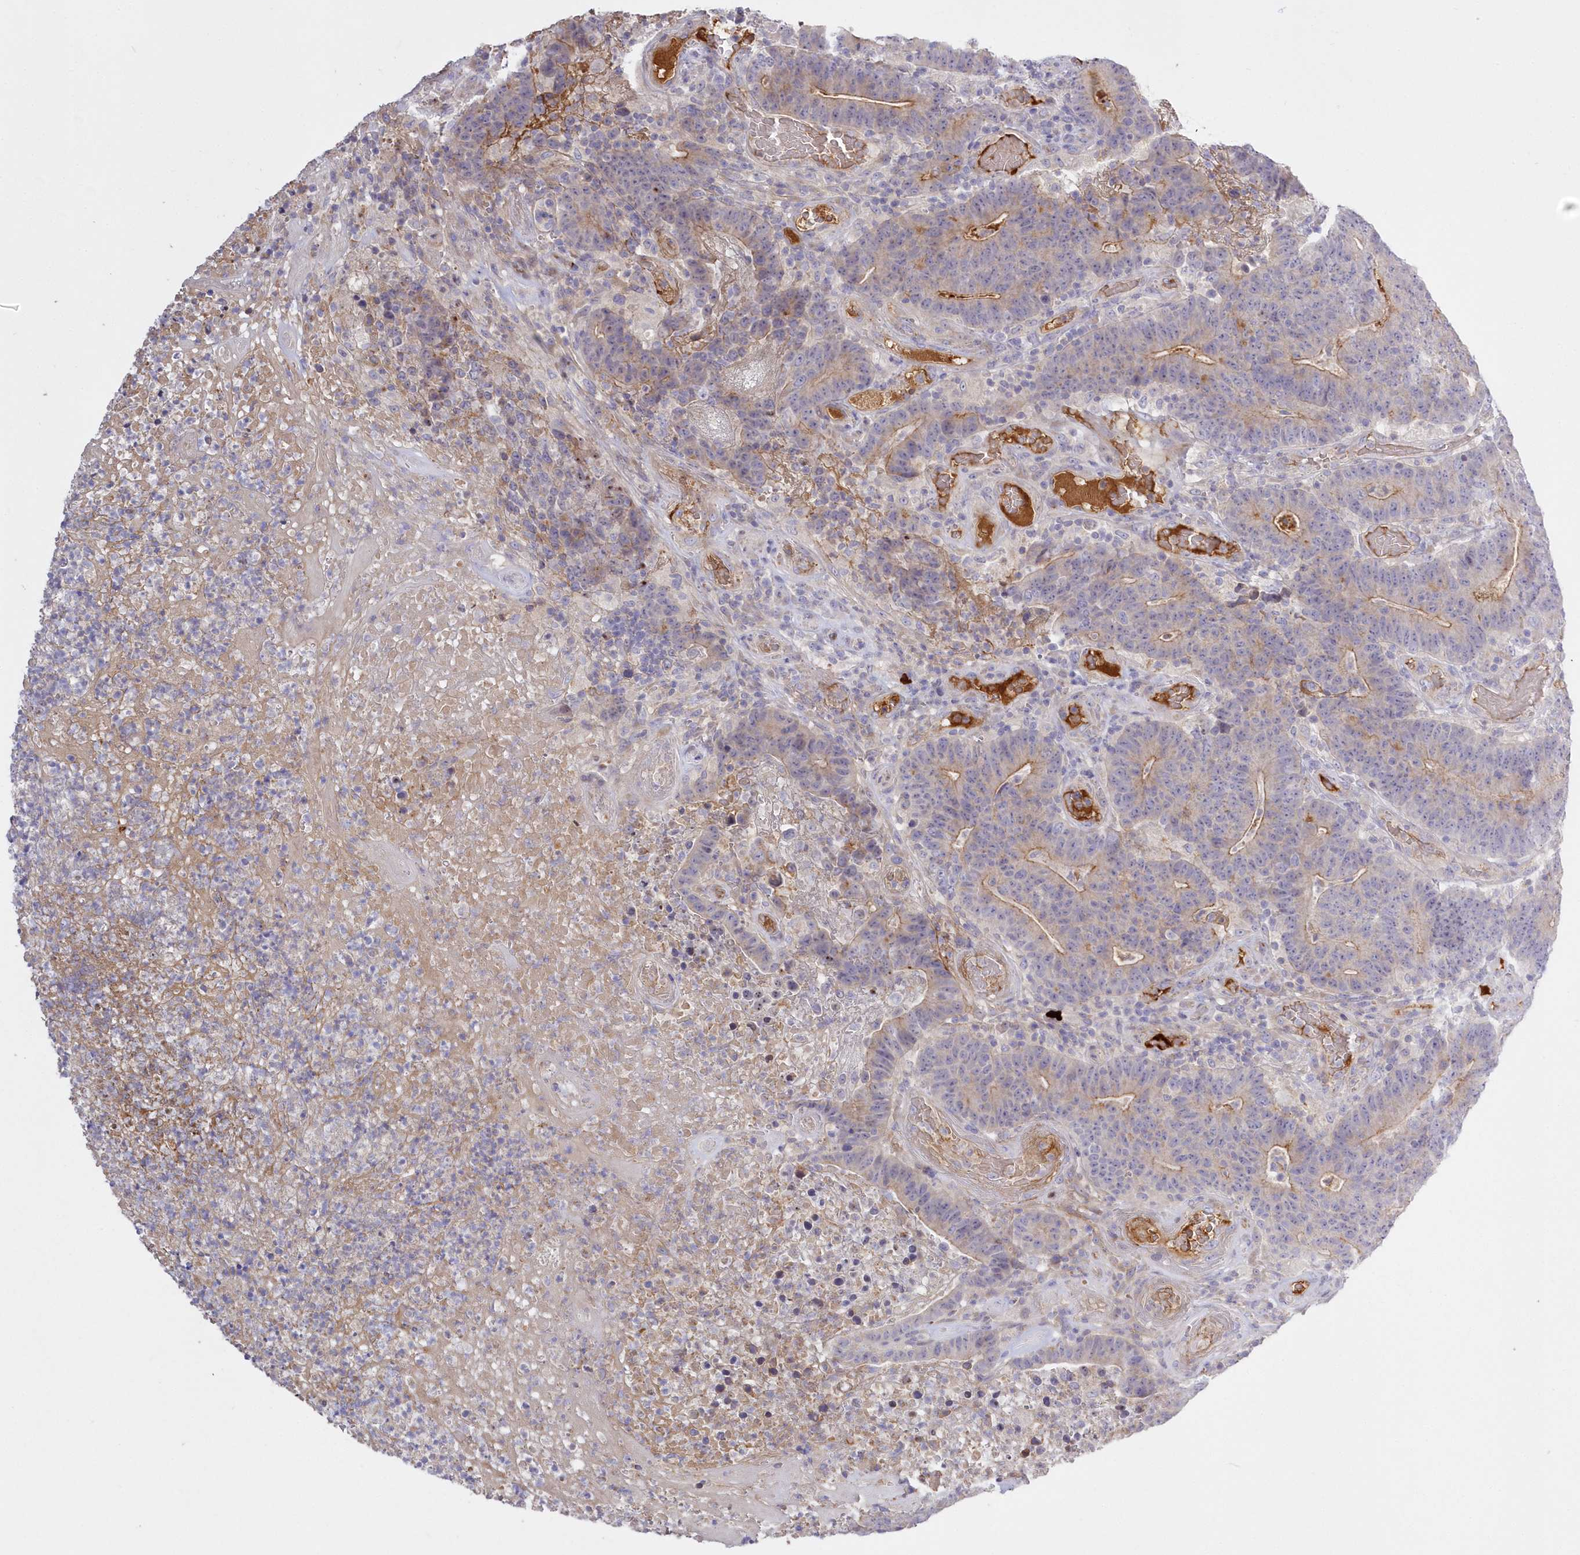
{"staining": {"intensity": "moderate", "quantity": "<25%", "location": "cytoplasmic/membranous"}, "tissue": "colorectal cancer", "cell_type": "Tumor cells", "image_type": "cancer", "snomed": [{"axis": "morphology", "description": "Normal tissue, NOS"}, {"axis": "morphology", "description": "Adenocarcinoma, NOS"}, {"axis": "topography", "description": "Colon"}], "caption": "The histopathology image reveals immunohistochemical staining of colorectal adenocarcinoma. There is moderate cytoplasmic/membranous positivity is appreciated in approximately <25% of tumor cells.", "gene": "WBP1L", "patient": {"sex": "female", "age": 75}}